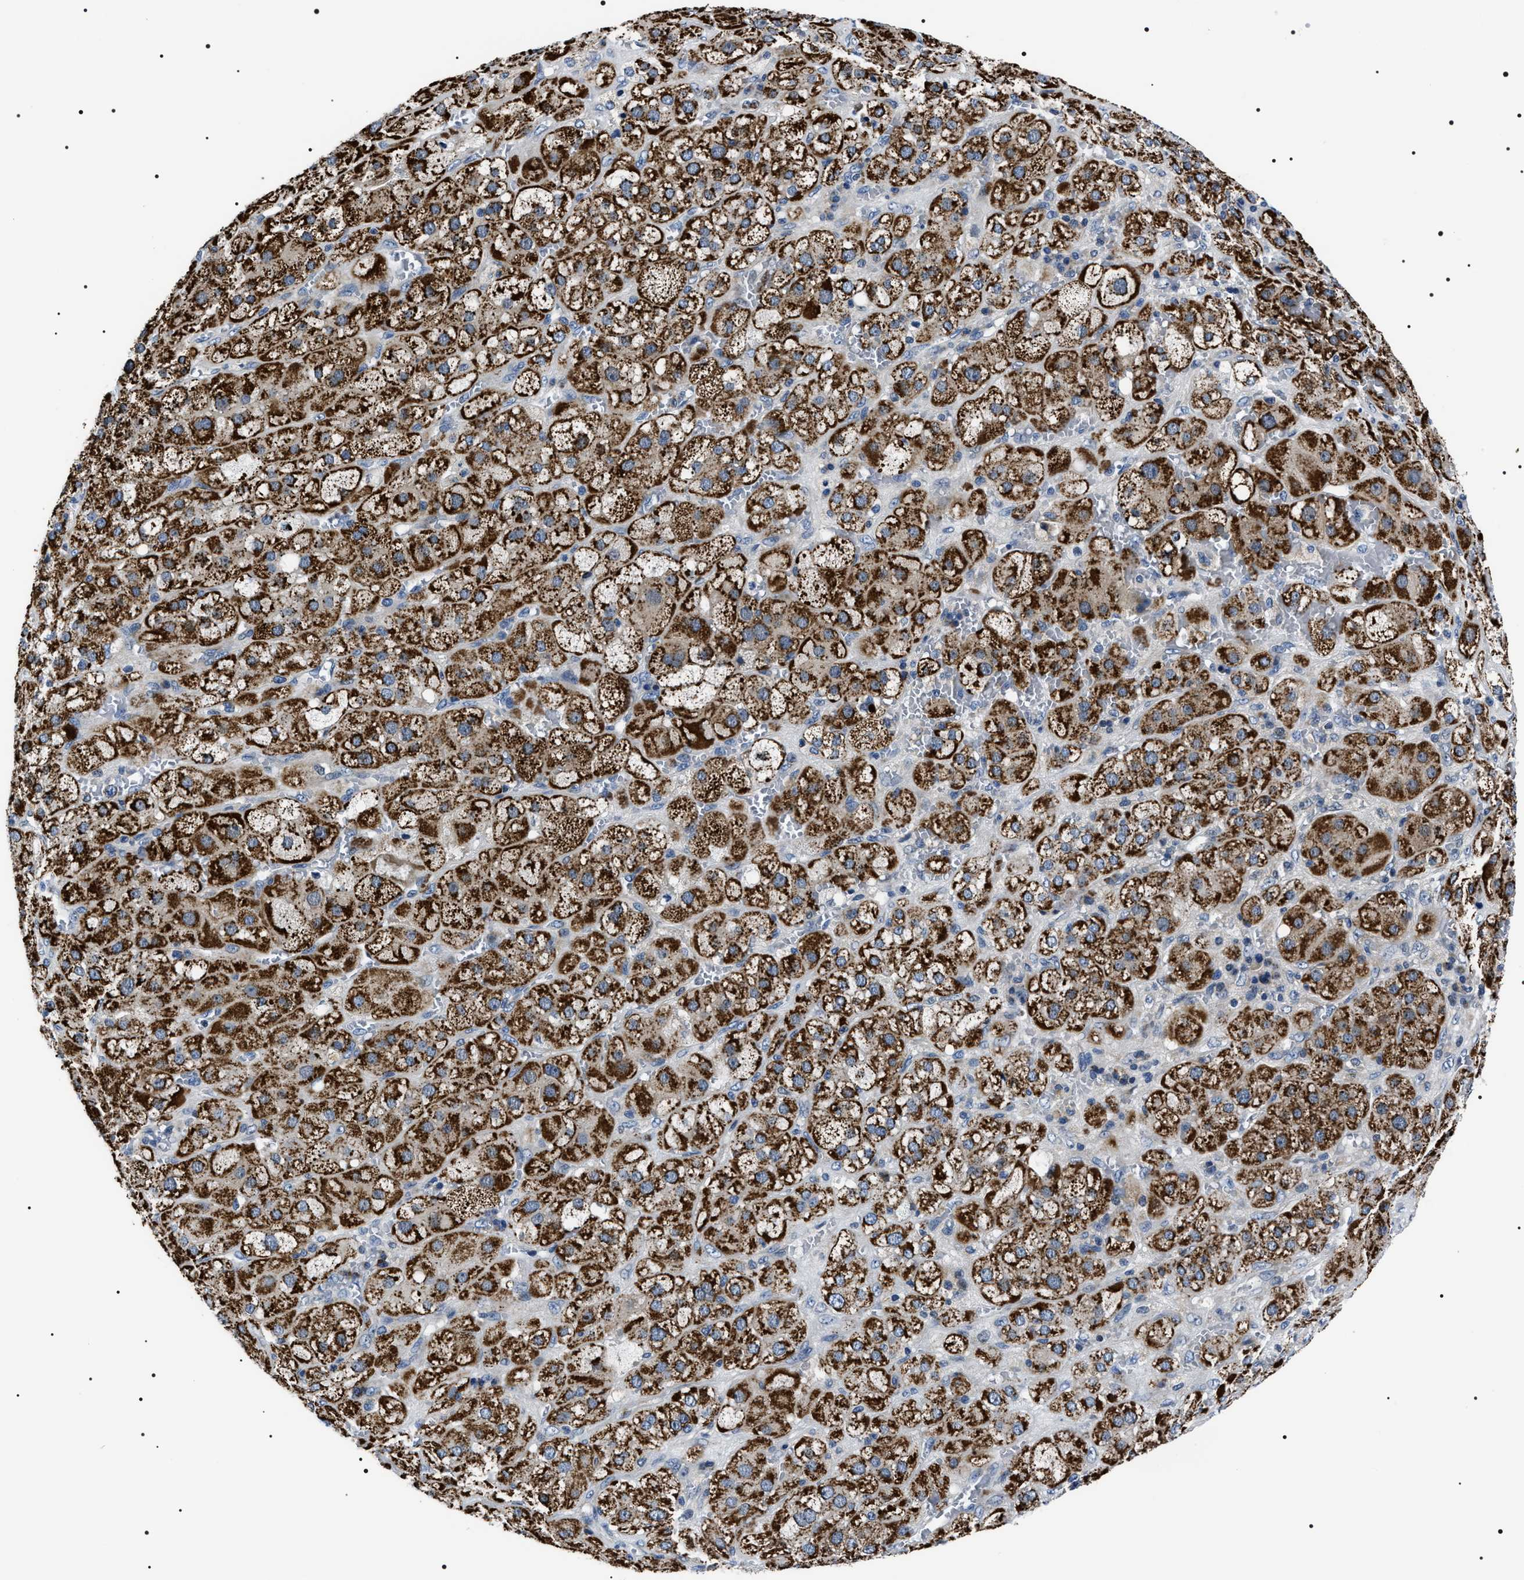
{"staining": {"intensity": "strong", "quantity": ">75%", "location": "cytoplasmic/membranous"}, "tissue": "adrenal gland", "cell_type": "Glandular cells", "image_type": "normal", "snomed": [{"axis": "morphology", "description": "Normal tissue, NOS"}, {"axis": "topography", "description": "Adrenal gland"}], "caption": "DAB (3,3'-diaminobenzidine) immunohistochemical staining of unremarkable adrenal gland reveals strong cytoplasmic/membranous protein positivity in approximately >75% of glandular cells.", "gene": "NTMT1", "patient": {"sex": "female", "age": 47}}